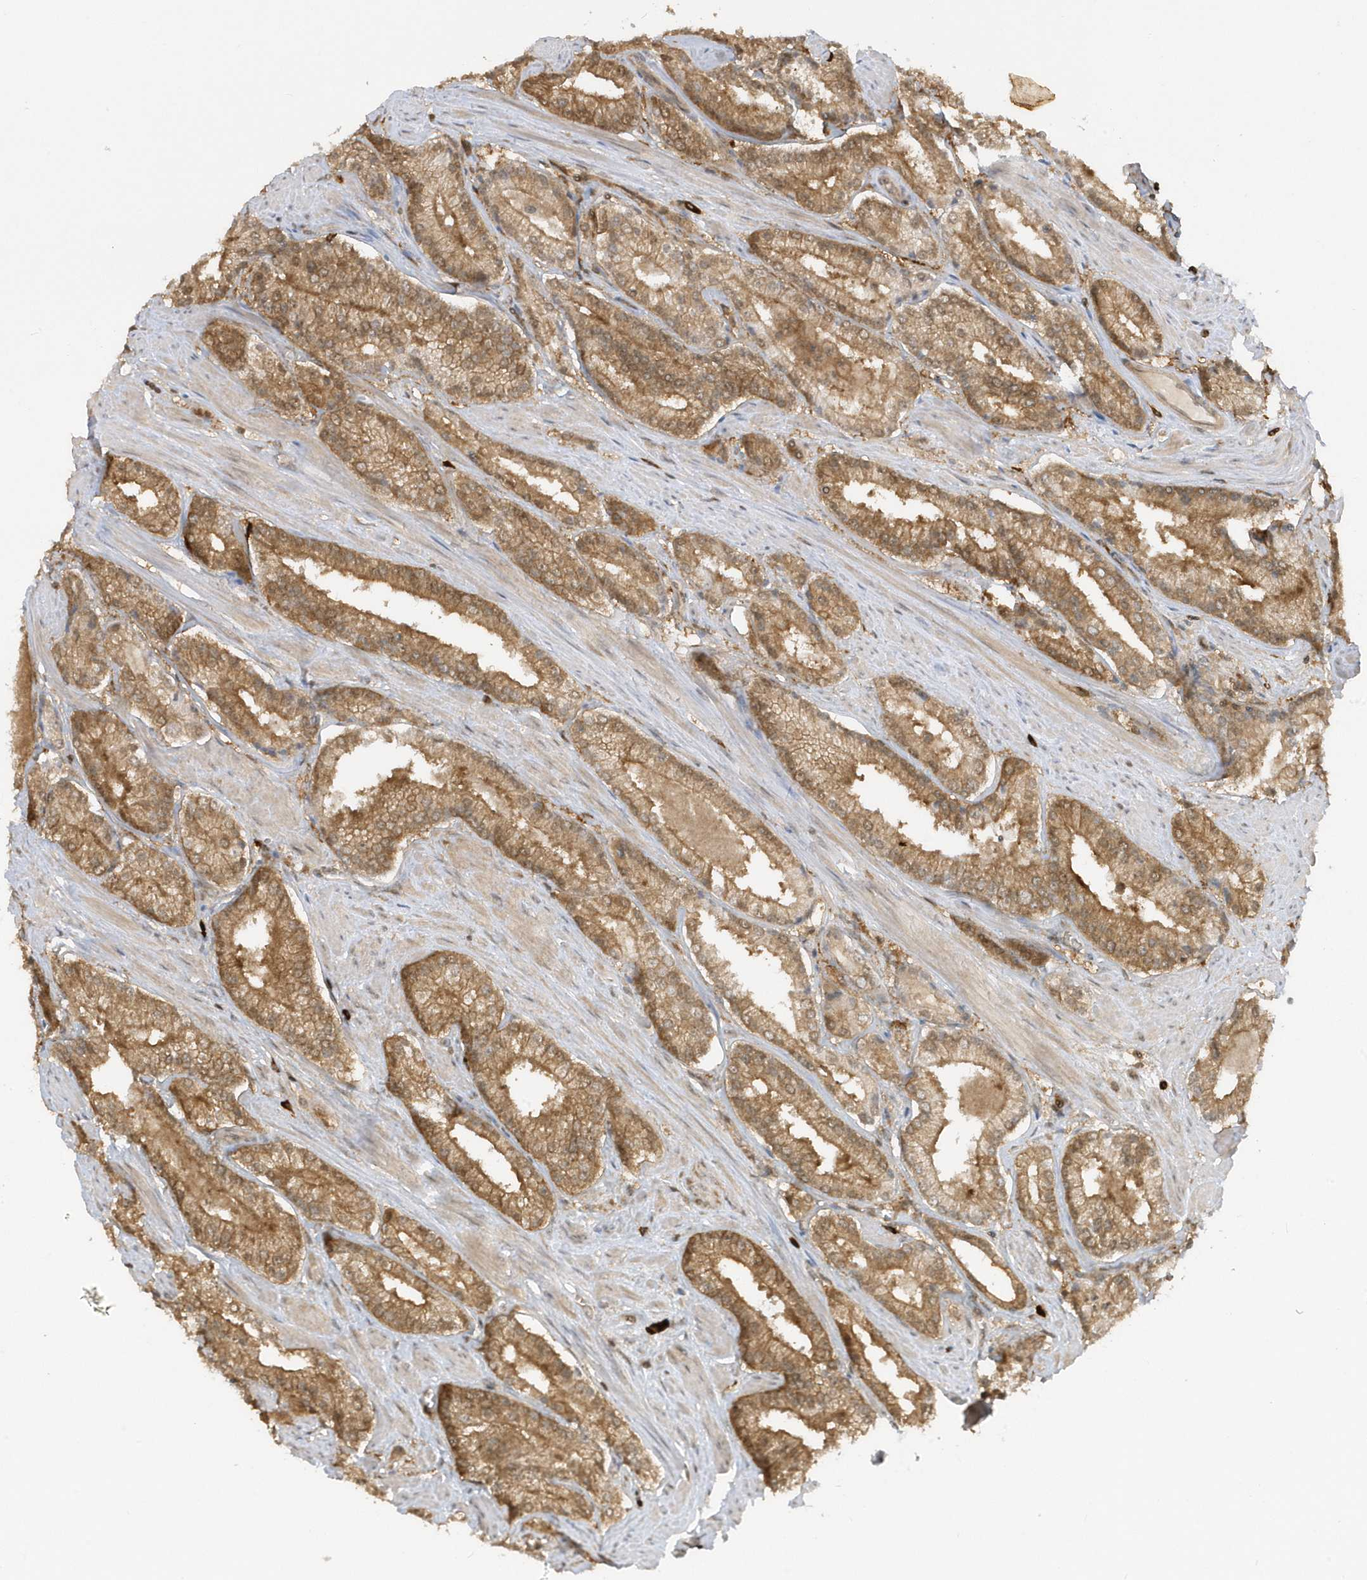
{"staining": {"intensity": "moderate", "quantity": ">75%", "location": "cytoplasmic/membranous"}, "tissue": "prostate cancer", "cell_type": "Tumor cells", "image_type": "cancer", "snomed": [{"axis": "morphology", "description": "Adenocarcinoma, Low grade"}, {"axis": "topography", "description": "Prostate"}], "caption": "A brown stain shows moderate cytoplasmic/membranous staining of a protein in human prostate cancer tumor cells.", "gene": "PPP1R7", "patient": {"sex": "male", "age": 54}}